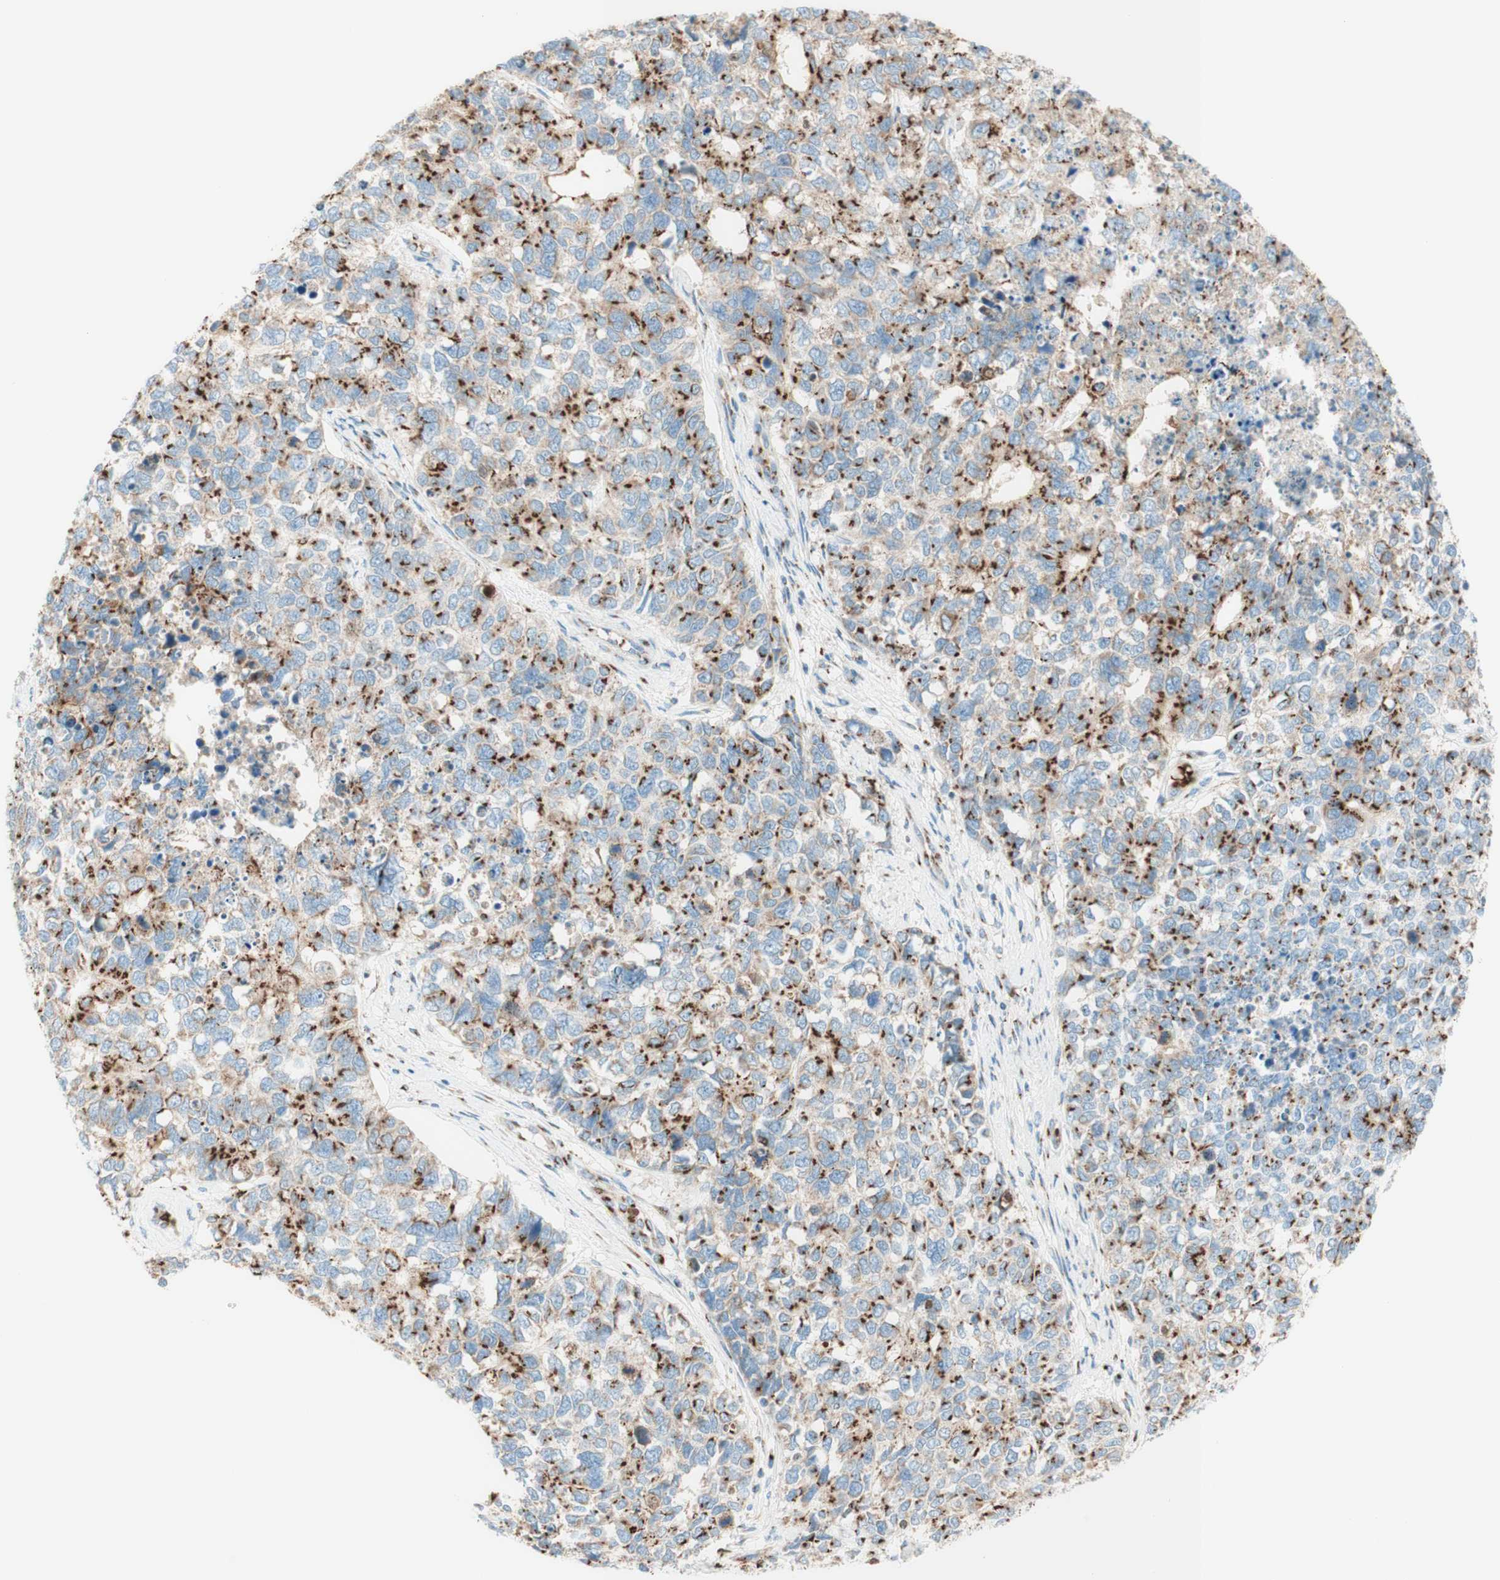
{"staining": {"intensity": "strong", "quantity": "25%-75%", "location": "cytoplasmic/membranous"}, "tissue": "cervical cancer", "cell_type": "Tumor cells", "image_type": "cancer", "snomed": [{"axis": "morphology", "description": "Squamous cell carcinoma, NOS"}, {"axis": "topography", "description": "Cervix"}], "caption": "Tumor cells exhibit high levels of strong cytoplasmic/membranous expression in approximately 25%-75% of cells in human cervical cancer.", "gene": "GOLGB1", "patient": {"sex": "female", "age": 63}}